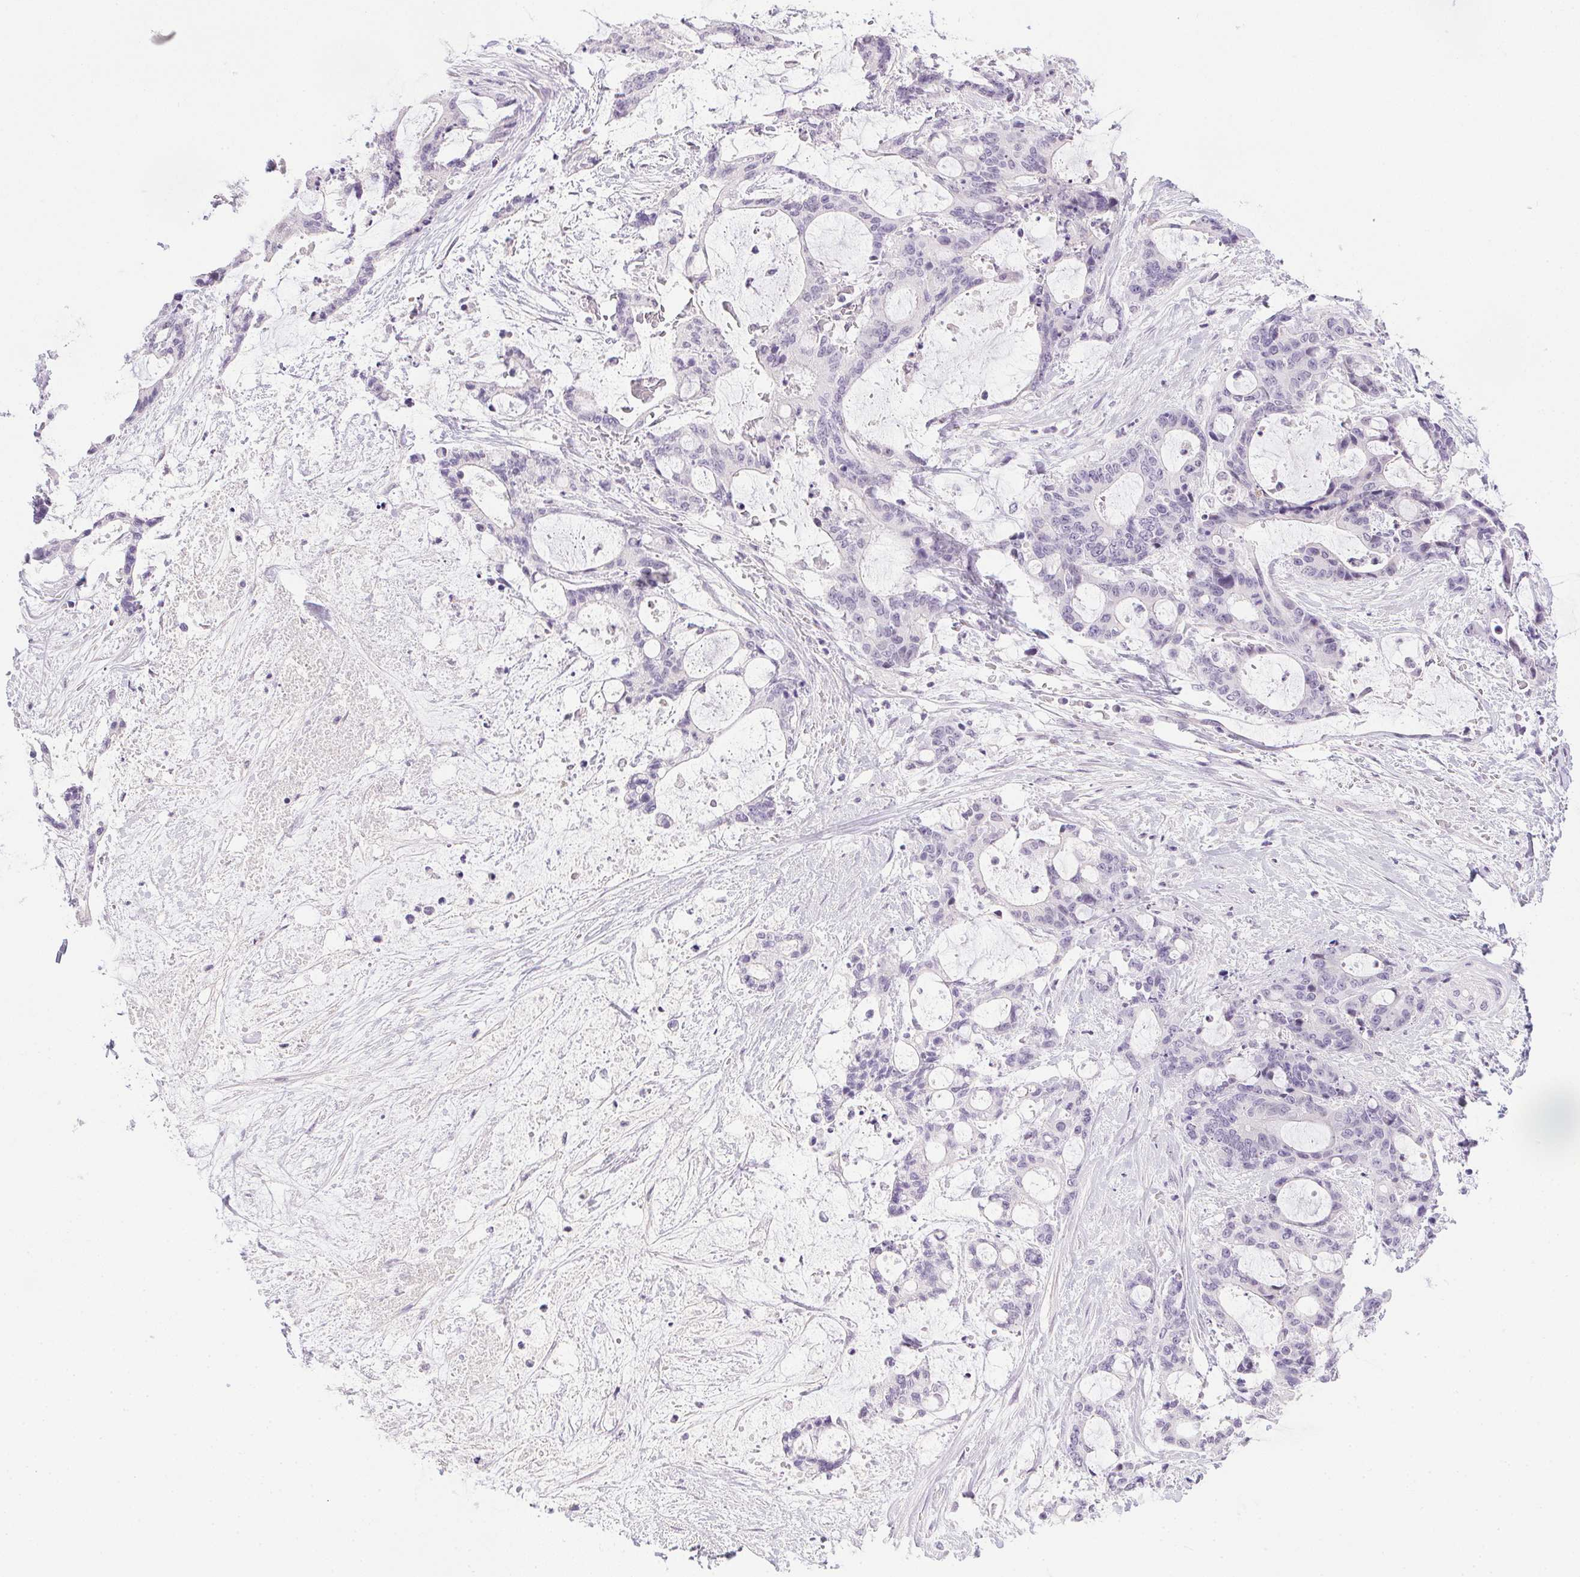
{"staining": {"intensity": "negative", "quantity": "none", "location": "none"}, "tissue": "liver cancer", "cell_type": "Tumor cells", "image_type": "cancer", "snomed": [{"axis": "morphology", "description": "Normal tissue, NOS"}, {"axis": "morphology", "description": "Cholangiocarcinoma"}, {"axis": "topography", "description": "Liver"}, {"axis": "topography", "description": "Peripheral nerve tissue"}], "caption": "This micrograph is of liver cancer (cholangiocarcinoma) stained with IHC to label a protein in brown with the nuclei are counter-stained blue. There is no staining in tumor cells. (DAB immunohistochemistry (IHC) with hematoxylin counter stain).", "gene": "PRL", "patient": {"sex": "female", "age": 73}}